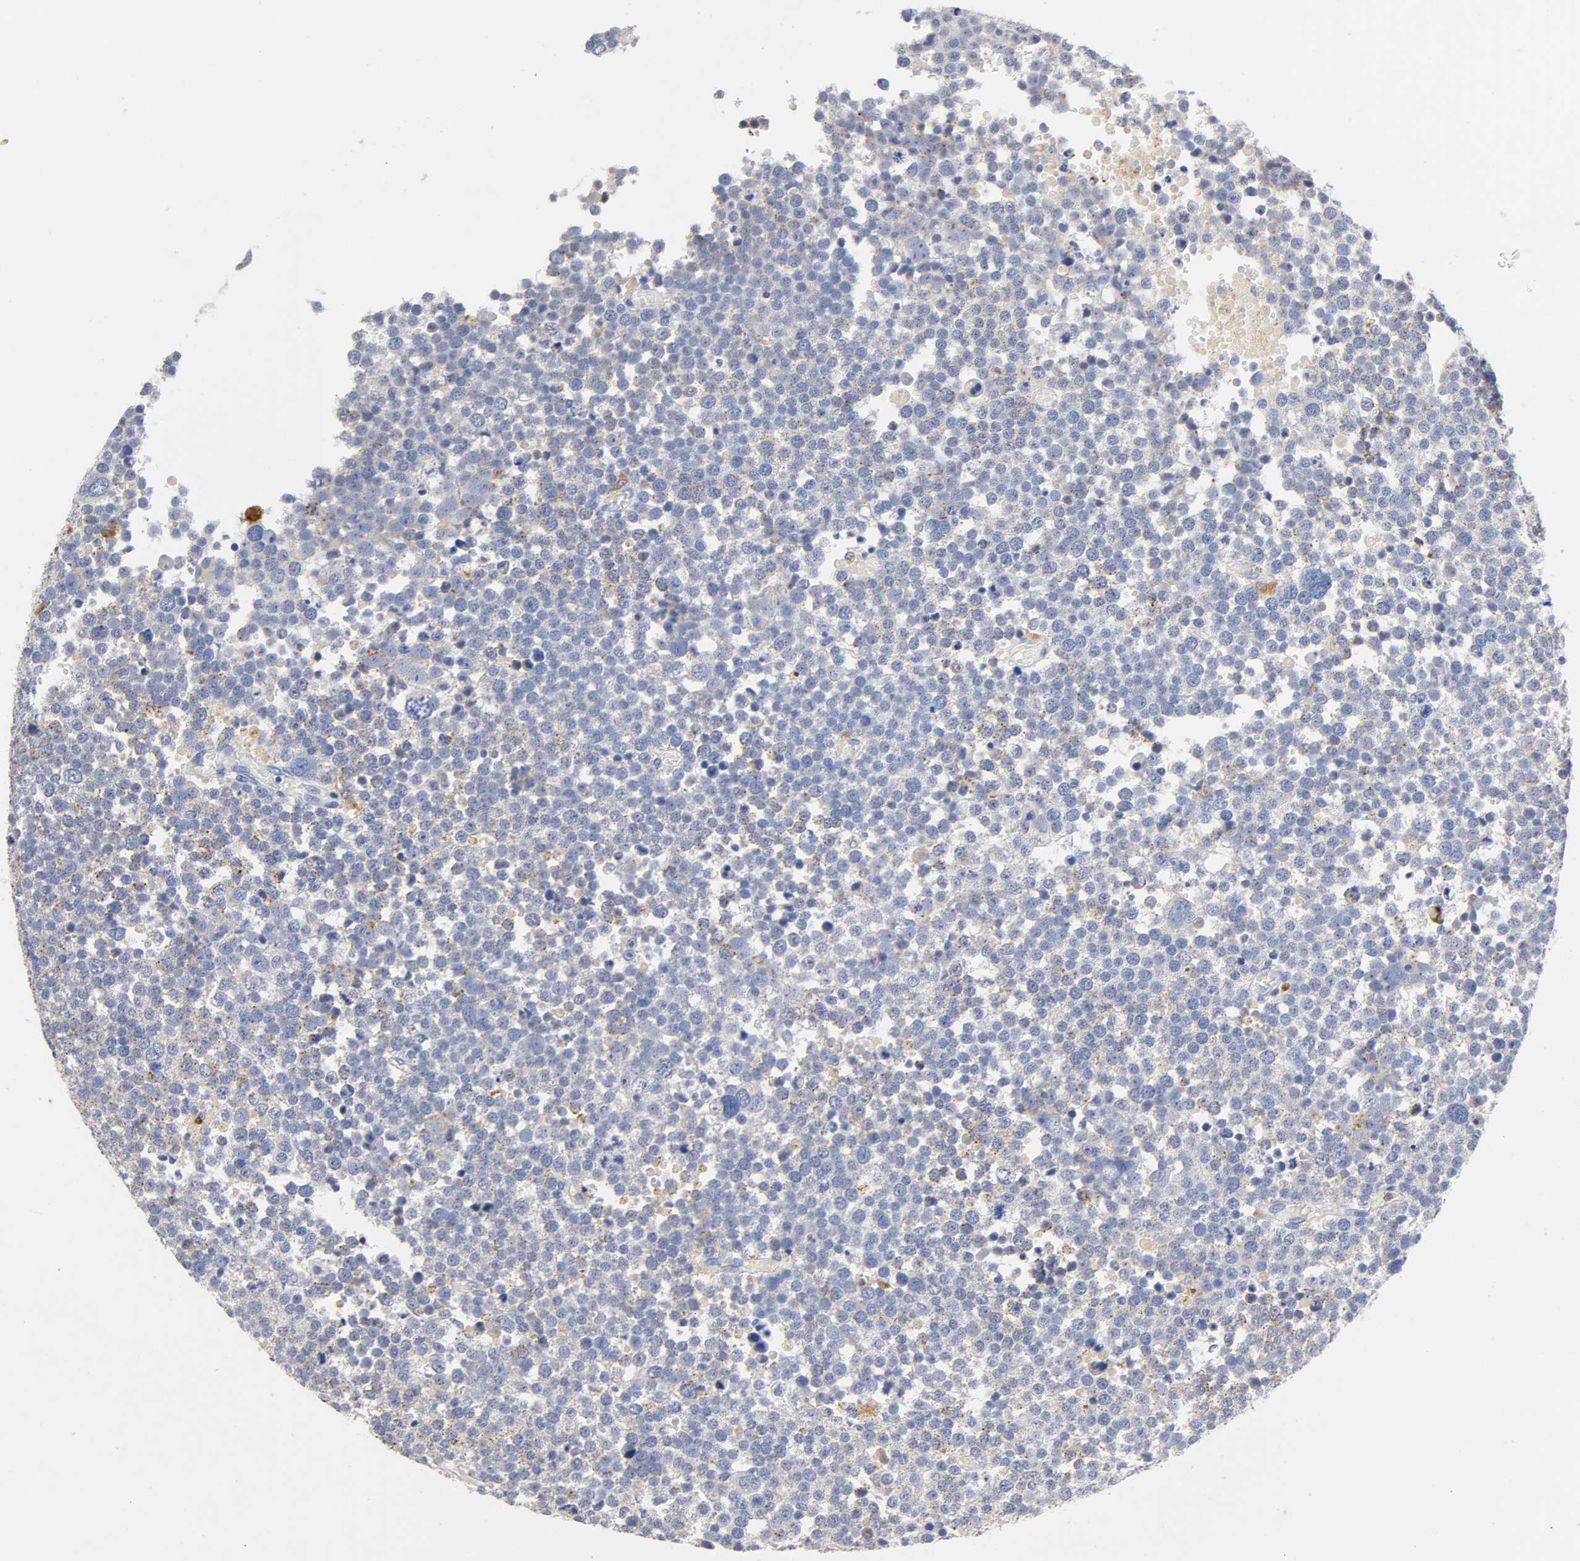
{"staining": {"intensity": "weak", "quantity": "<25%", "location": "cytoplasmic/membranous"}, "tissue": "testis cancer", "cell_type": "Tumor cells", "image_type": "cancer", "snomed": [{"axis": "morphology", "description": "Seminoma, NOS"}, {"axis": "topography", "description": "Testis"}], "caption": "Immunohistochemistry image of testis seminoma stained for a protein (brown), which shows no staining in tumor cells.", "gene": "SEMA5A", "patient": {"sex": "male", "age": 71}}